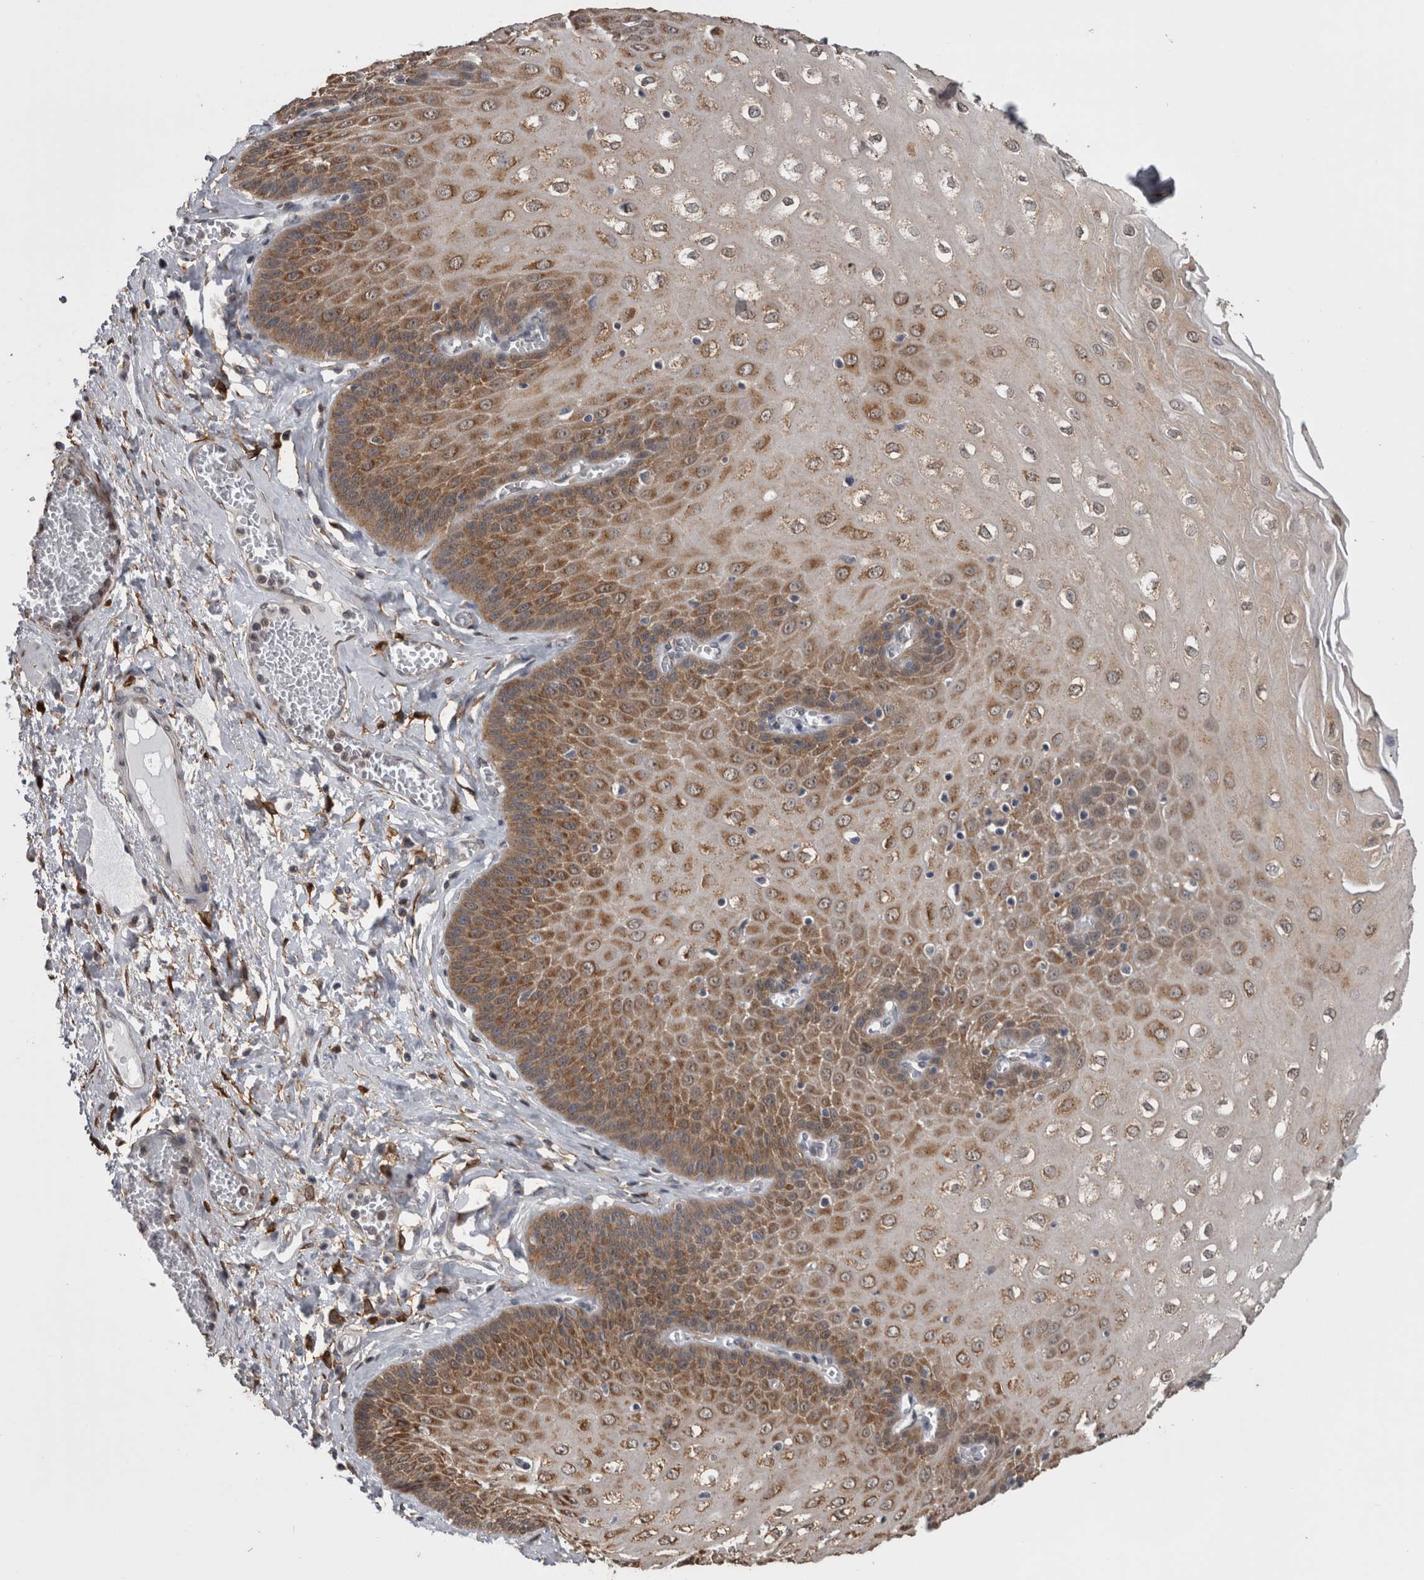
{"staining": {"intensity": "strong", "quantity": ">75%", "location": "cytoplasmic/membranous"}, "tissue": "esophagus", "cell_type": "Squamous epithelial cells", "image_type": "normal", "snomed": [{"axis": "morphology", "description": "Normal tissue, NOS"}, {"axis": "topography", "description": "Esophagus"}], "caption": "Strong cytoplasmic/membranous staining for a protein is seen in approximately >75% of squamous epithelial cells of benign esophagus using immunohistochemistry.", "gene": "DDX6", "patient": {"sex": "male", "age": 60}}